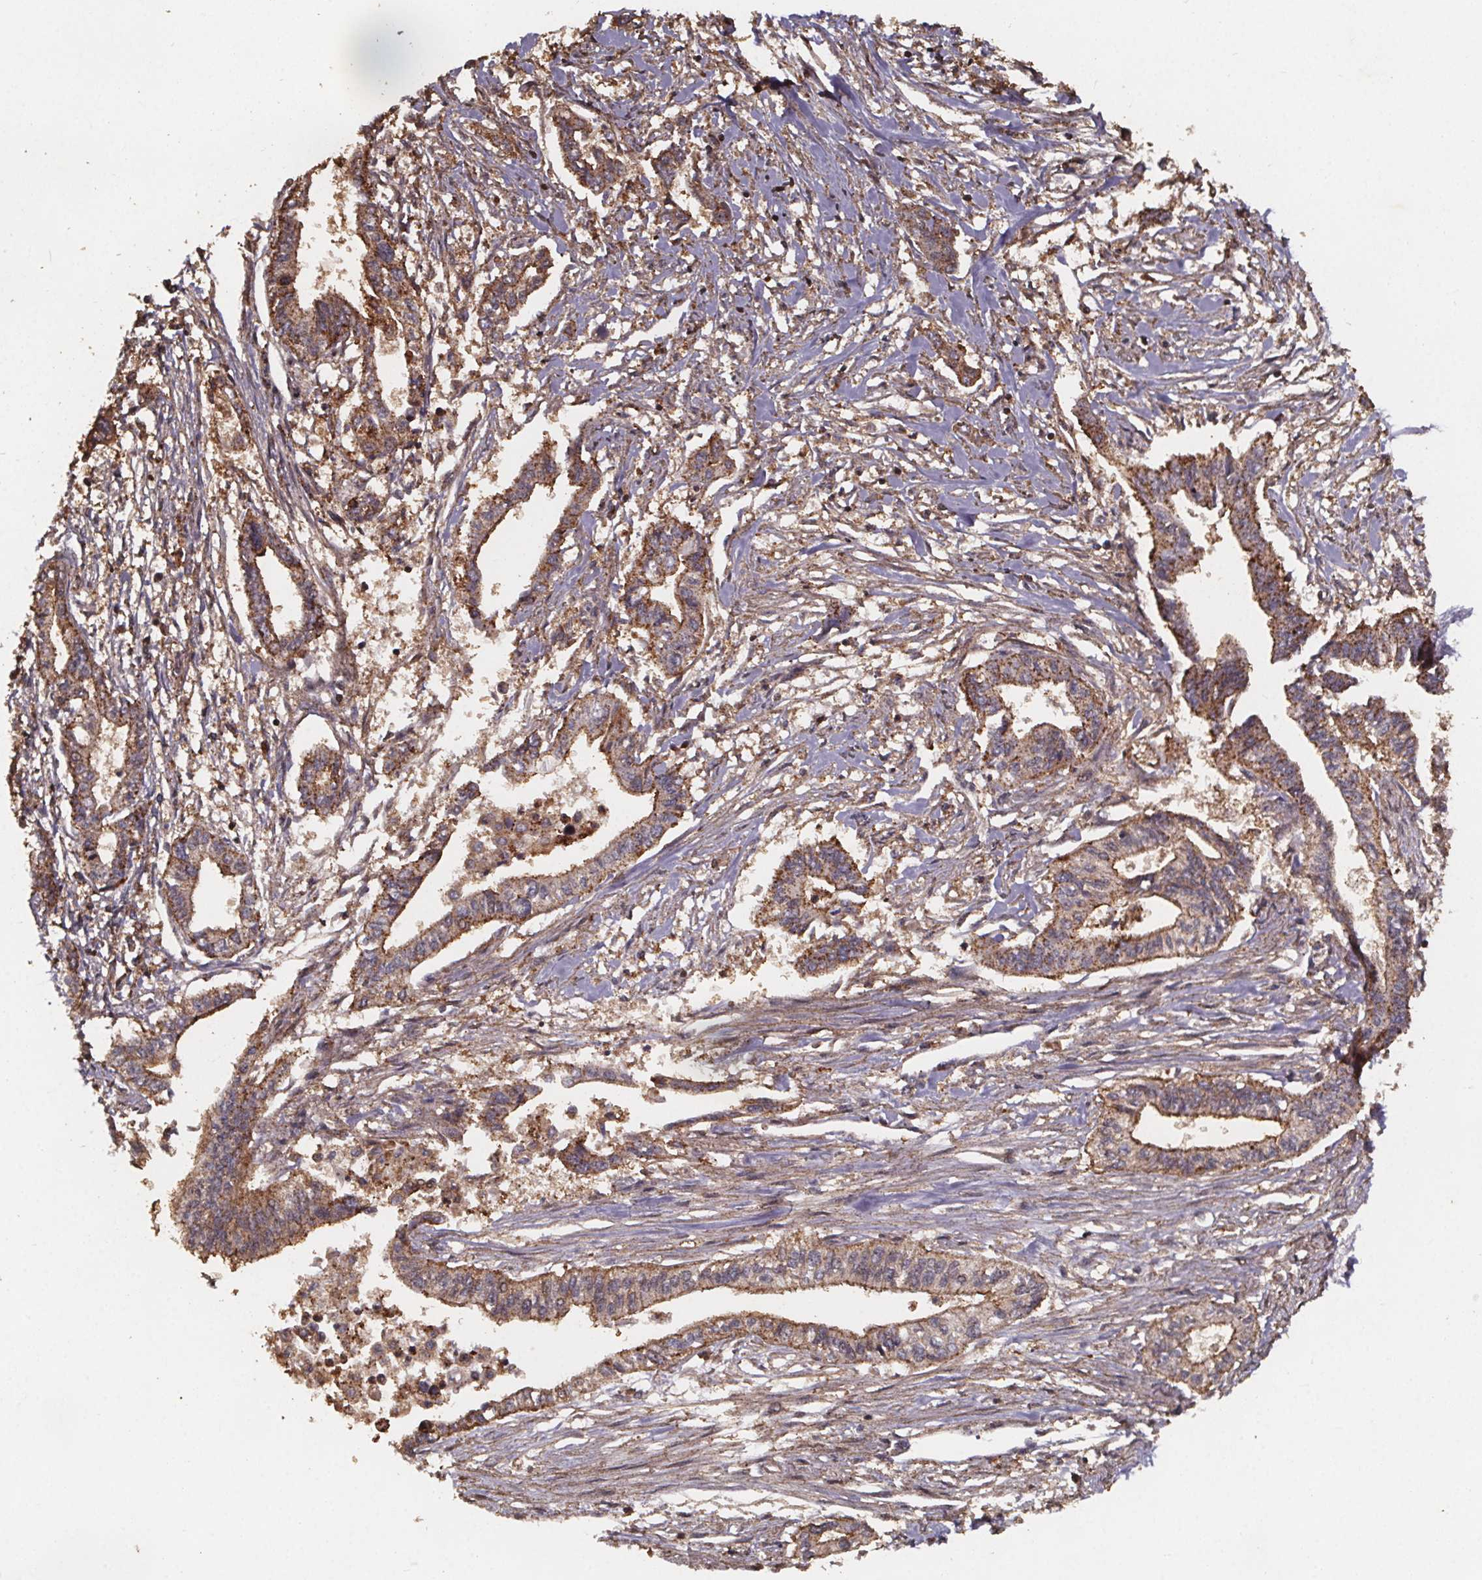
{"staining": {"intensity": "moderate", "quantity": ">75%", "location": "cytoplasmic/membranous"}, "tissue": "pancreatic cancer", "cell_type": "Tumor cells", "image_type": "cancer", "snomed": [{"axis": "morphology", "description": "Adenocarcinoma, NOS"}, {"axis": "topography", "description": "Pancreas"}], "caption": "Immunohistochemistry (IHC) image of neoplastic tissue: human pancreatic cancer (adenocarcinoma) stained using immunohistochemistry (IHC) exhibits medium levels of moderate protein expression localized specifically in the cytoplasmic/membranous of tumor cells, appearing as a cytoplasmic/membranous brown color.", "gene": "ZNF879", "patient": {"sex": "male", "age": 60}}